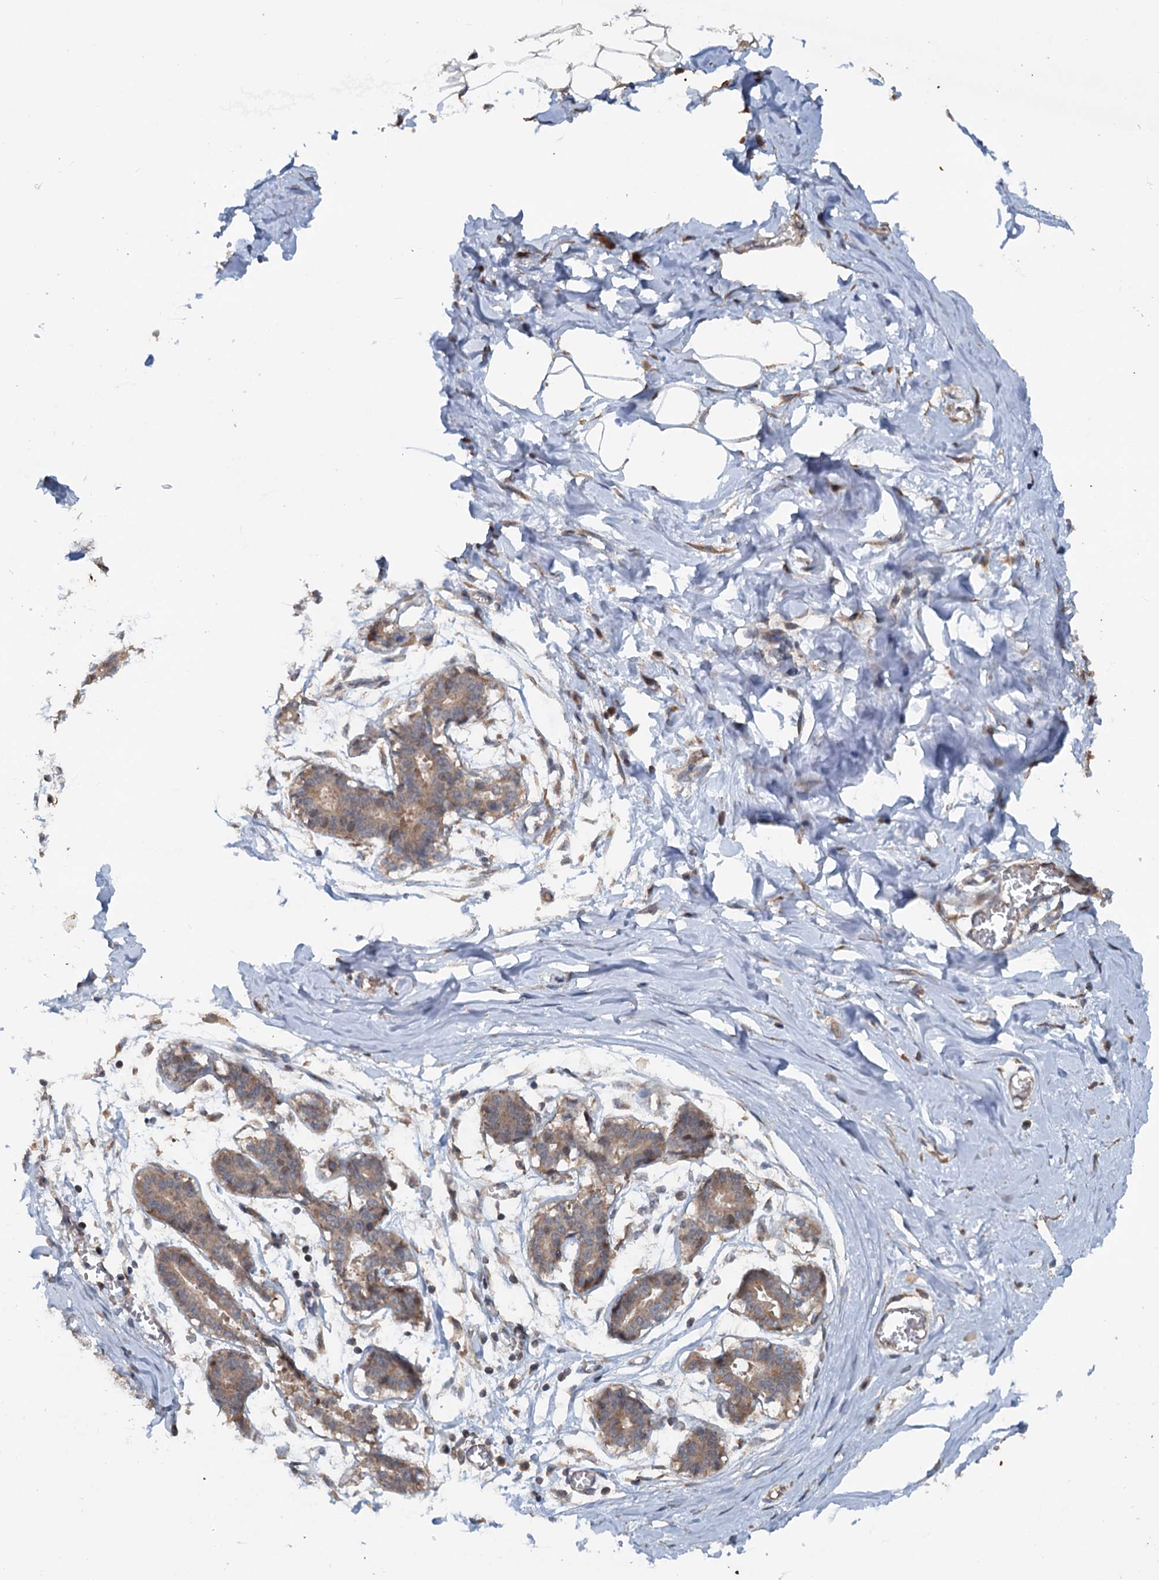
{"staining": {"intensity": "negative", "quantity": "none", "location": "none"}, "tissue": "breast", "cell_type": "Adipocytes", "image_type": "normal", "snomed": [{"axis": "morphology", "description": "Normal tissue, NOS"}, {"axis": "topography", "description": "Breast"}], "caption": "Adipocytes are negative for protein expression in benign human breast. Brightfield microscopy of immunohistochemistry stained with DAB (3,3'-diaminobenzidine) (brown) and hematoxylin (blue), captured at high magnification.", "gene": "TEDC1", "patient": {"sex": "female", "age": 27}}